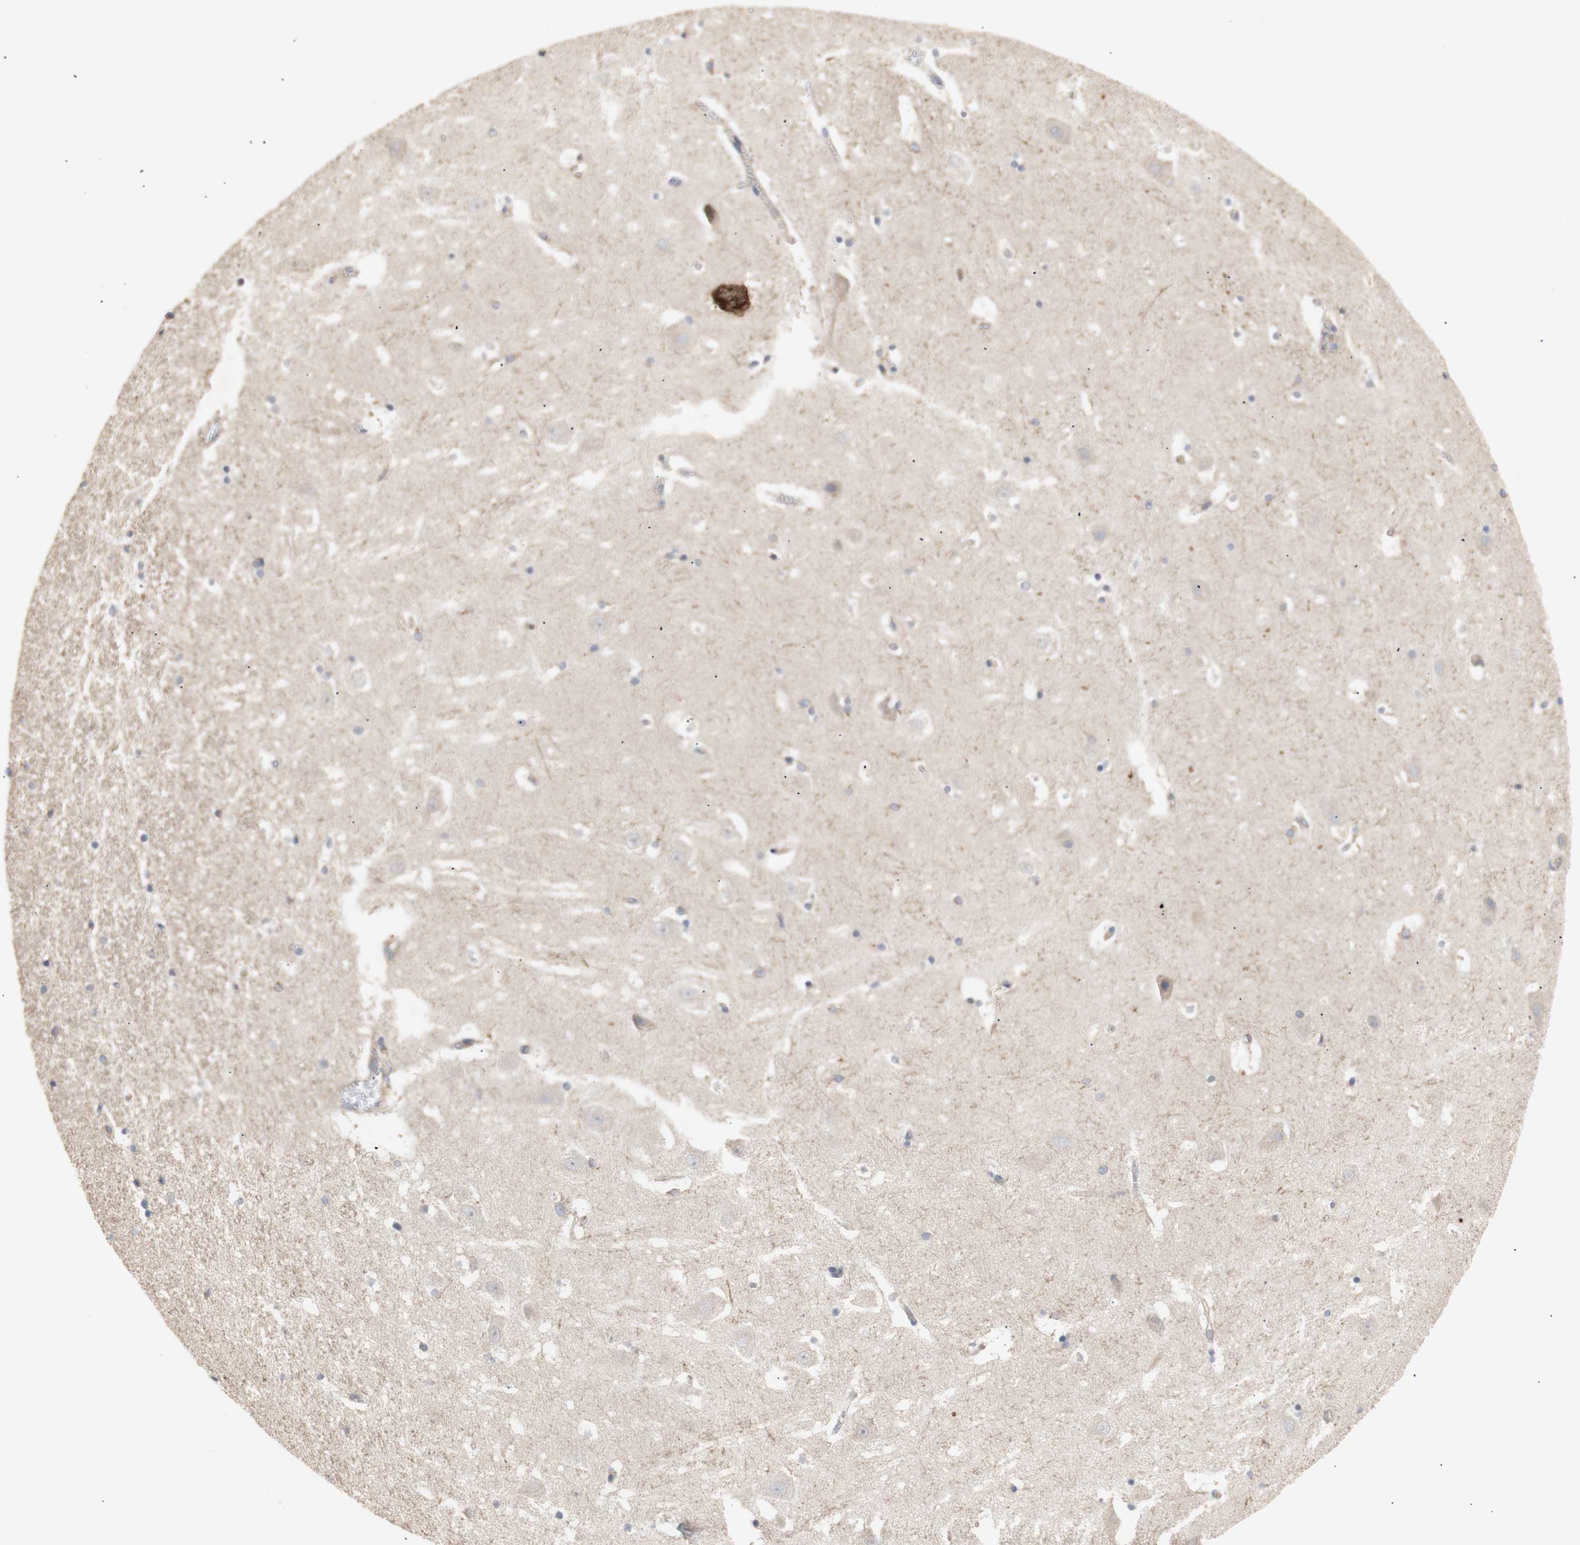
{"staining": {"intensity": "negative", "quantity": "none", "location": "none"}, "tissue": "hippocampus", "cell_type": "Glial cells", "image_type": "normal", "snomed": [{"axis": "morphology", "description": "Normal tissue, NOS"}, {"axis": "topography", "description": "Hippocampus"}], "caption": "The immunohistochemistry micrograph has no significant staining in glial cells of hippocampus.", "gene": "IKBKG", "patient": {"sex": "male", "age": 45}}